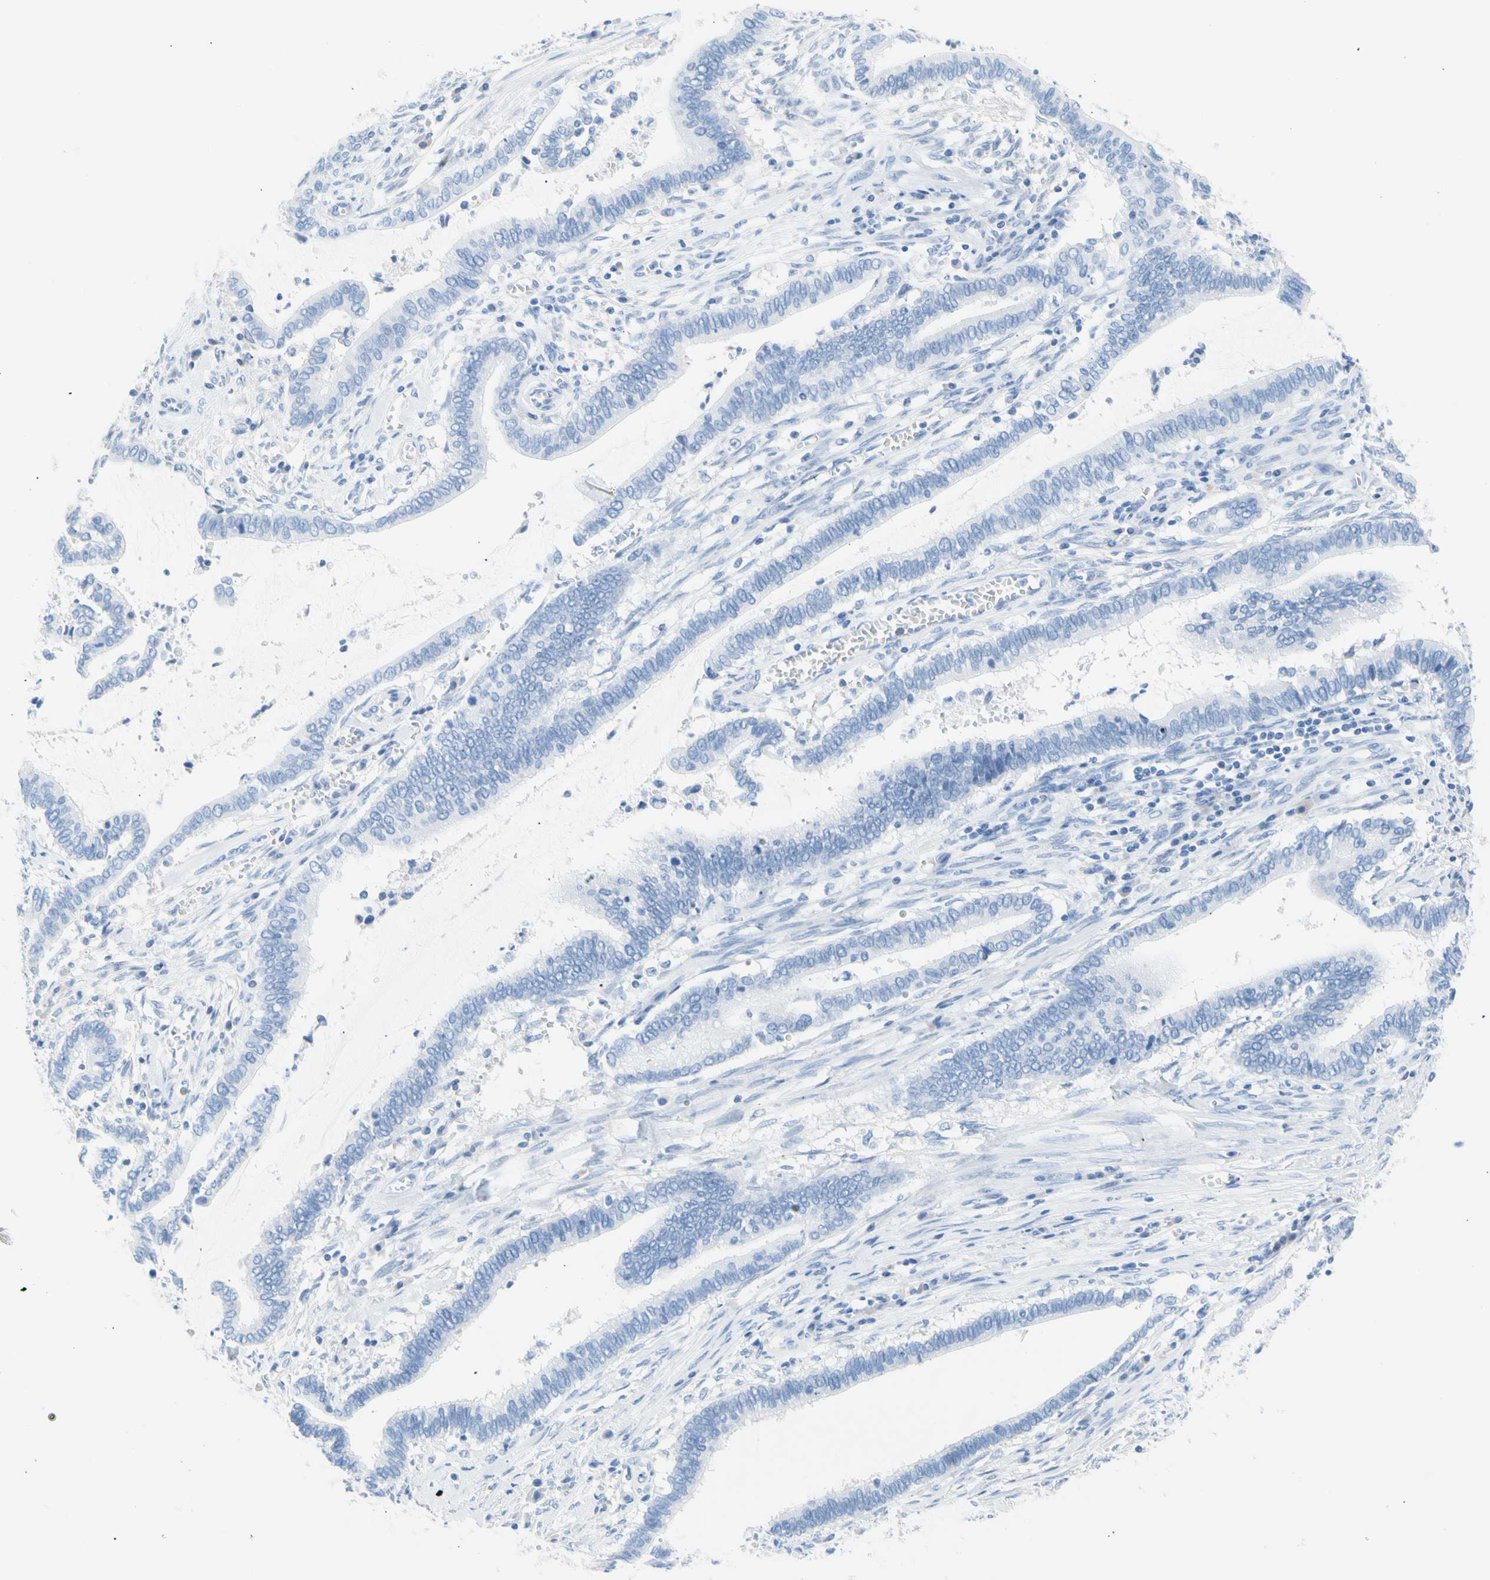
{"staining": {"intensity": "negative", "quantity": "none", "location": "none"}, "tissue": "cervical cancer", "cell_type": "Tumor cells", "image_type": "cancer", "snomed": [{"axis": "morphology", "description": "Adenocarcinoma, NOS"}, {"axis": "topography", "description": "Cervix"}], "caption": "Immunohistochemical staining of cervical adenocarcinoma shows no significant expression in tumor cells. (Immunohistochemistry, brightfield microscopy, high magnification).", "gene": "CEL", "patient": {"sex": "female", "age": 44}}